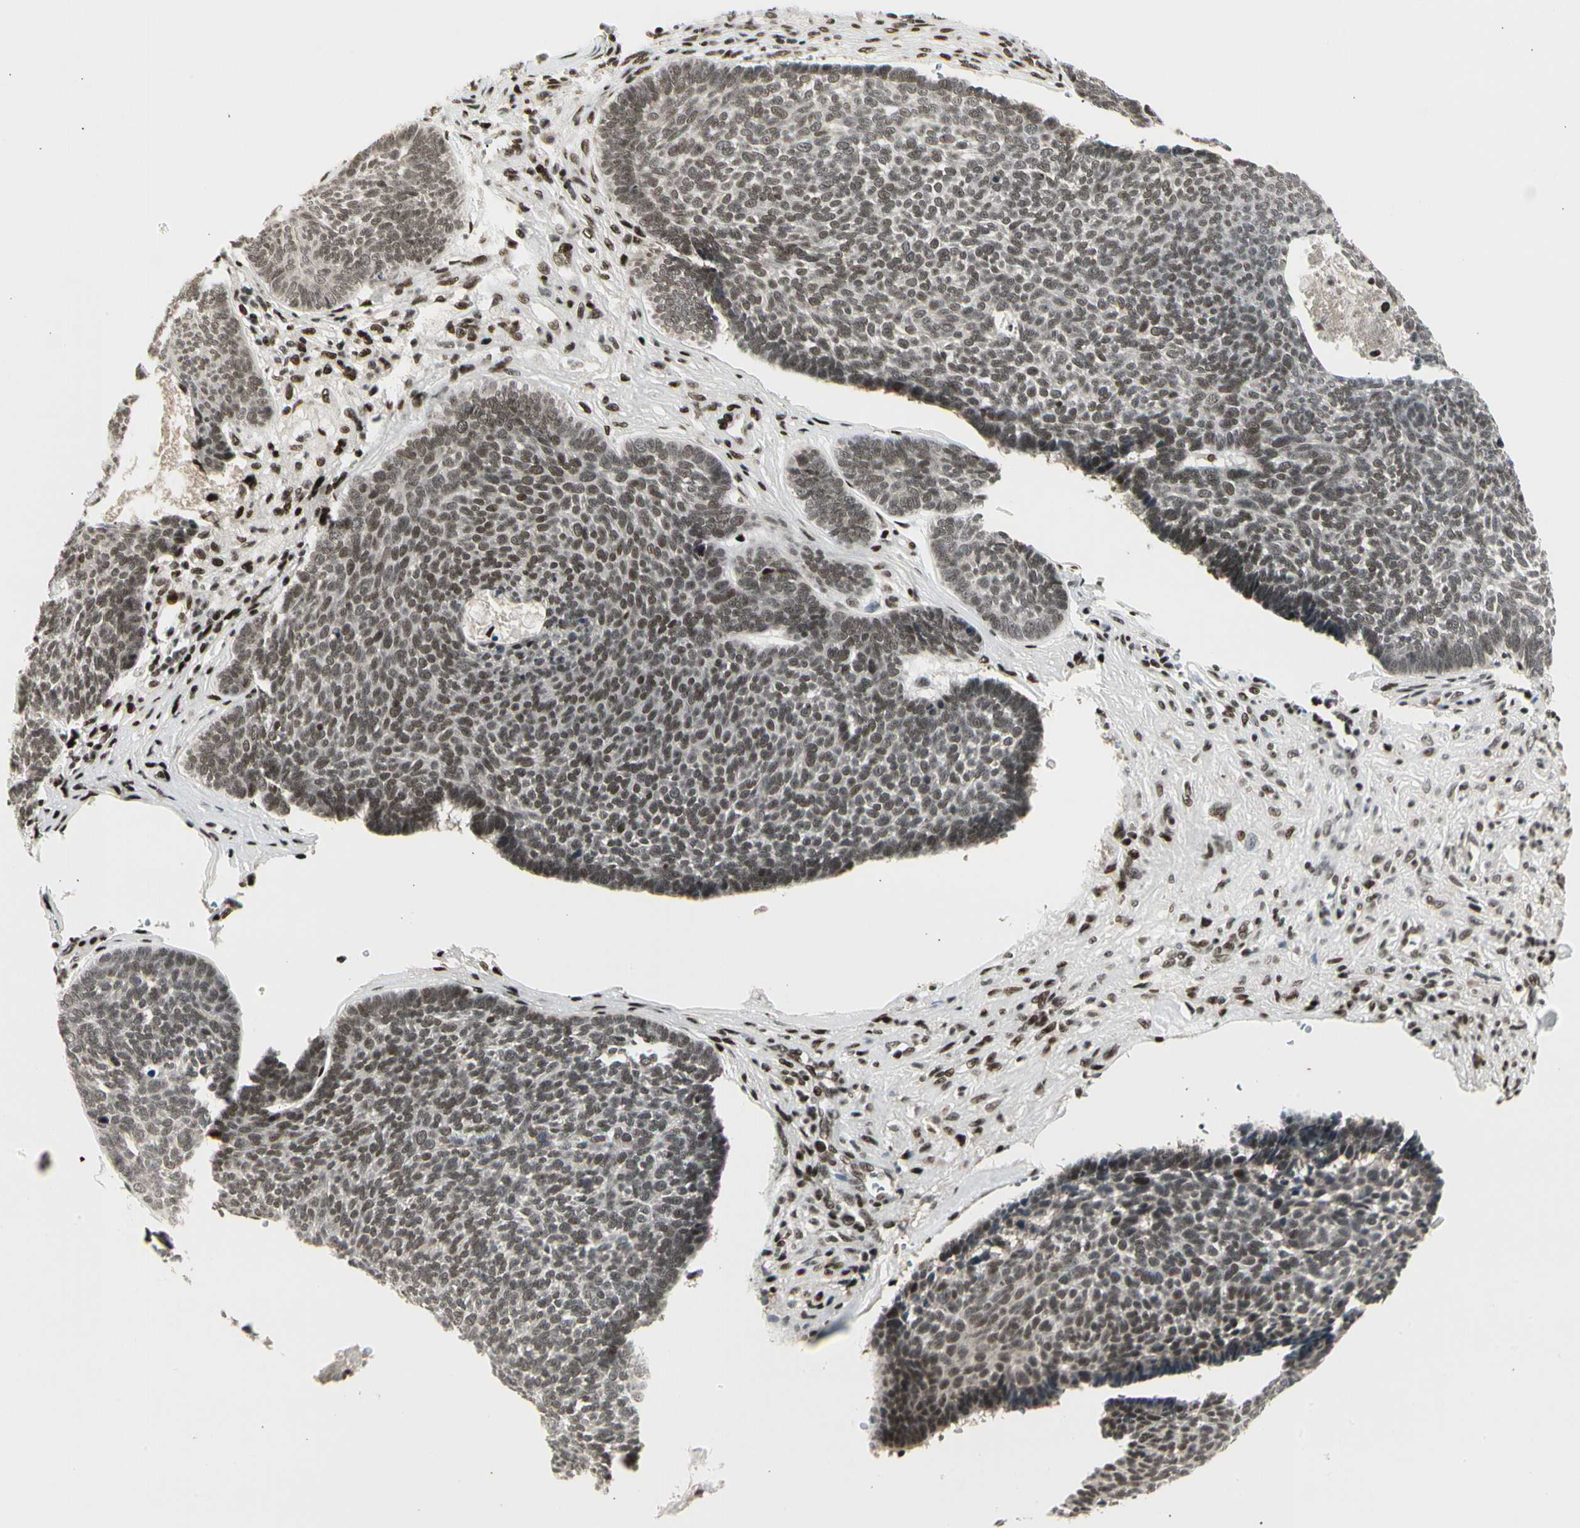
{"staining": {"intensity": "moderate", "quantity": ">75%", "location": "nuclear"}, "tissue": "skin cancer", "cell_type": "Tumor cells", "image_type": "cancer", "snomed": [{"axis": "morphology", "description": "Basal cell carcinoma"}, {"axis": "topography", "description": "Skin"}], "caption": "Immunohistochemical staining of human skin cancer (basal cell carcinoma) displays medium levels of moderate nuclear protein expression in approximately >75% of tumor cells.", "gene": "FOXJ2", "patient": {"sex": "male", "age": 84}}